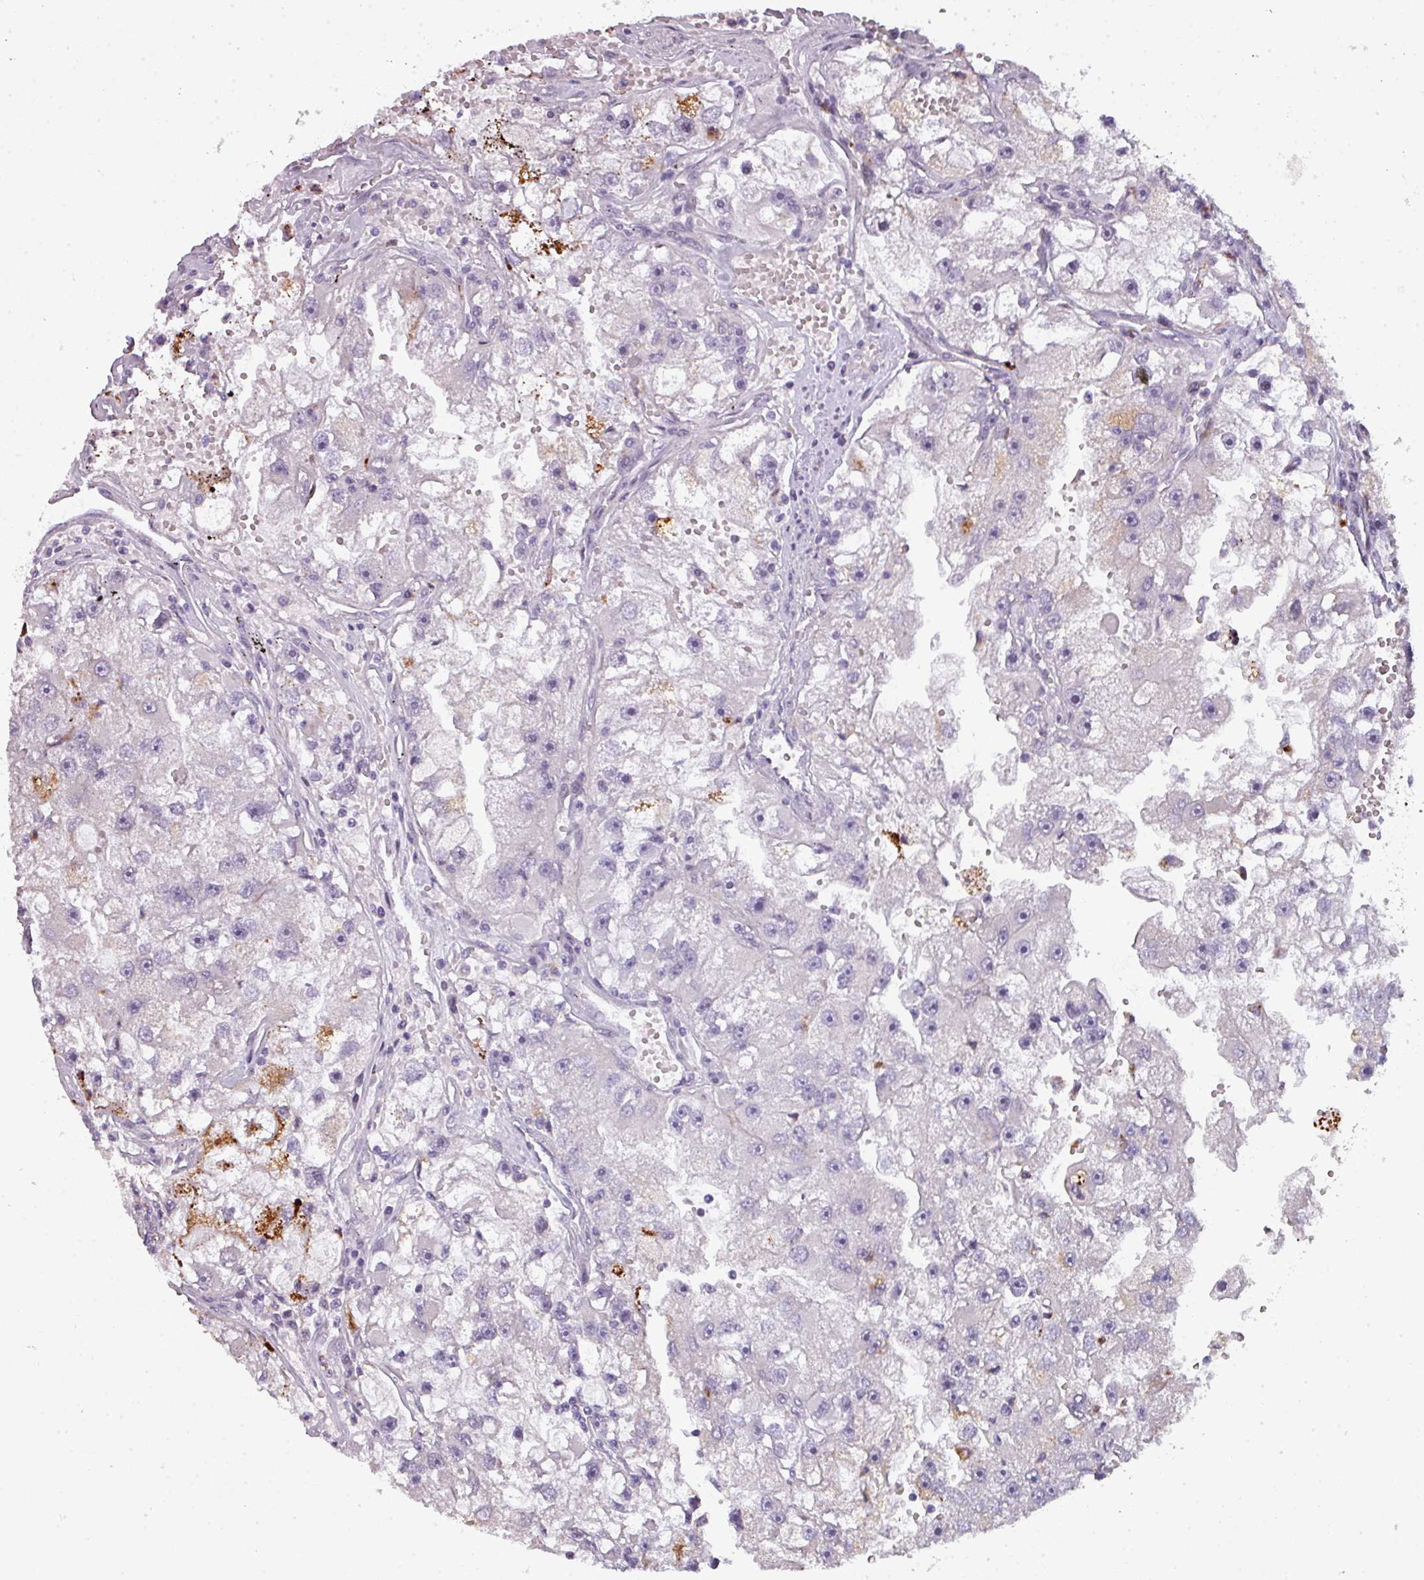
{"staining": {"intensity": "negative", "quantity": "none", "location": "none"}, "tissue": "renal cancer", "cell_type": "Tumor cells", "image_type": "cancer", "snomed": [{"axis": "morphology", "description": "Adenocarcinoma, NOS"}, {"axis": "topography", "description": "Kidney"}], "caption": "Tumor cells are negative for brown protein staining in renal cancer.", "gene": "TMEFF1", "patient": {"sex": "male", "age": 63}}